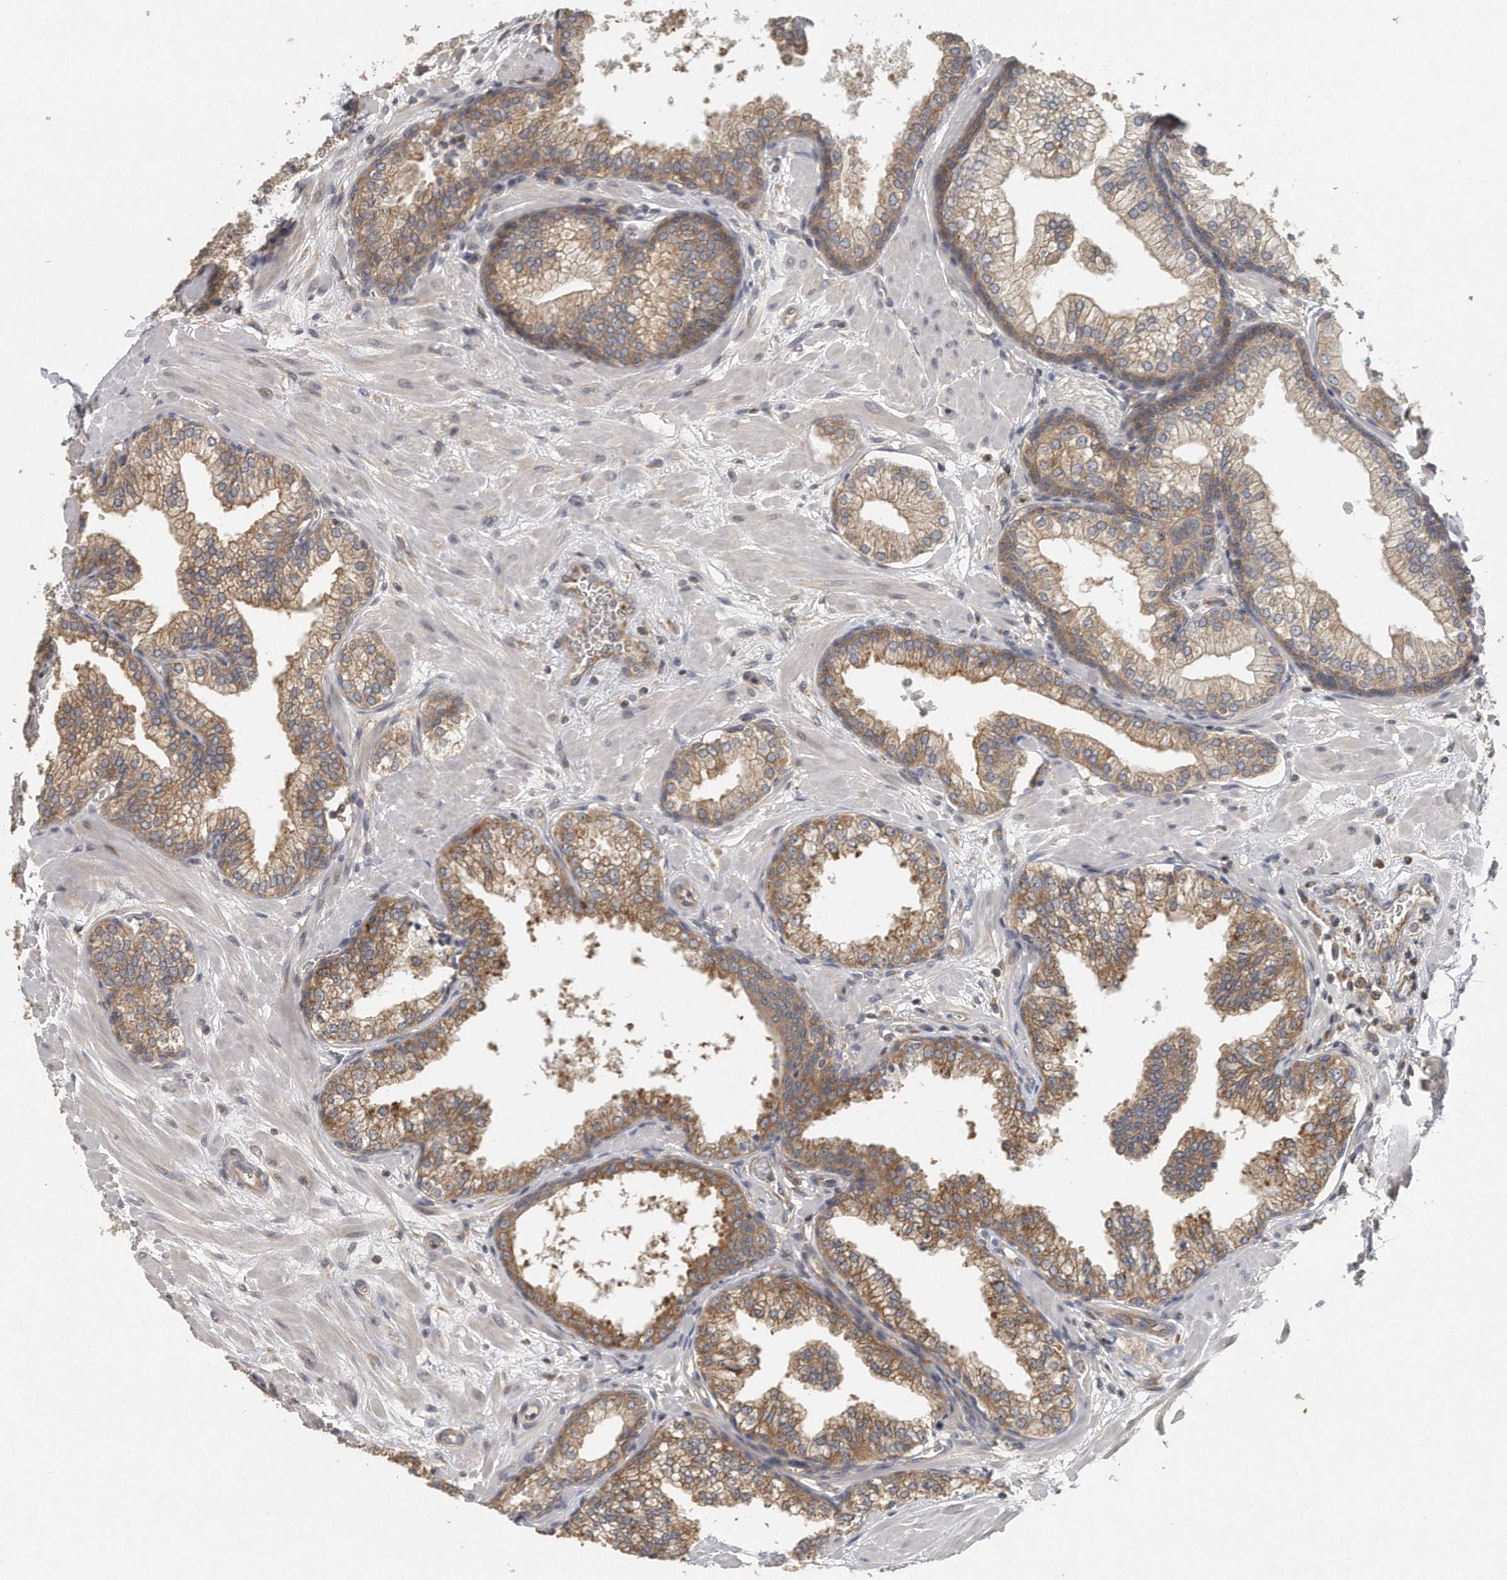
{"staining": {"intensity": "moderate", "quantity": ">75%", "location": "cytoplasmic/membranous"}, "tissue": "prostate", "cell_type": "Glandular cells", "image_type": "normal", "snomed": [{"axis": "morphology", "description": "Normal tissue, NOS"}, {"axis": "morphology", "description": "Urothelial carcinoma, Low grade"}, {"axis": "topography", "description": "Urinary bladder"}, {"axis": "topography", "description": "Prostate"}], "caption": "The micrograph reveals a brown stain indicating the presence of a protein in the cytoplasmic/membranous of glandular cells in prostate.", "gene": "EIF3I", "patient": {"sex": "male", "age": 60}}